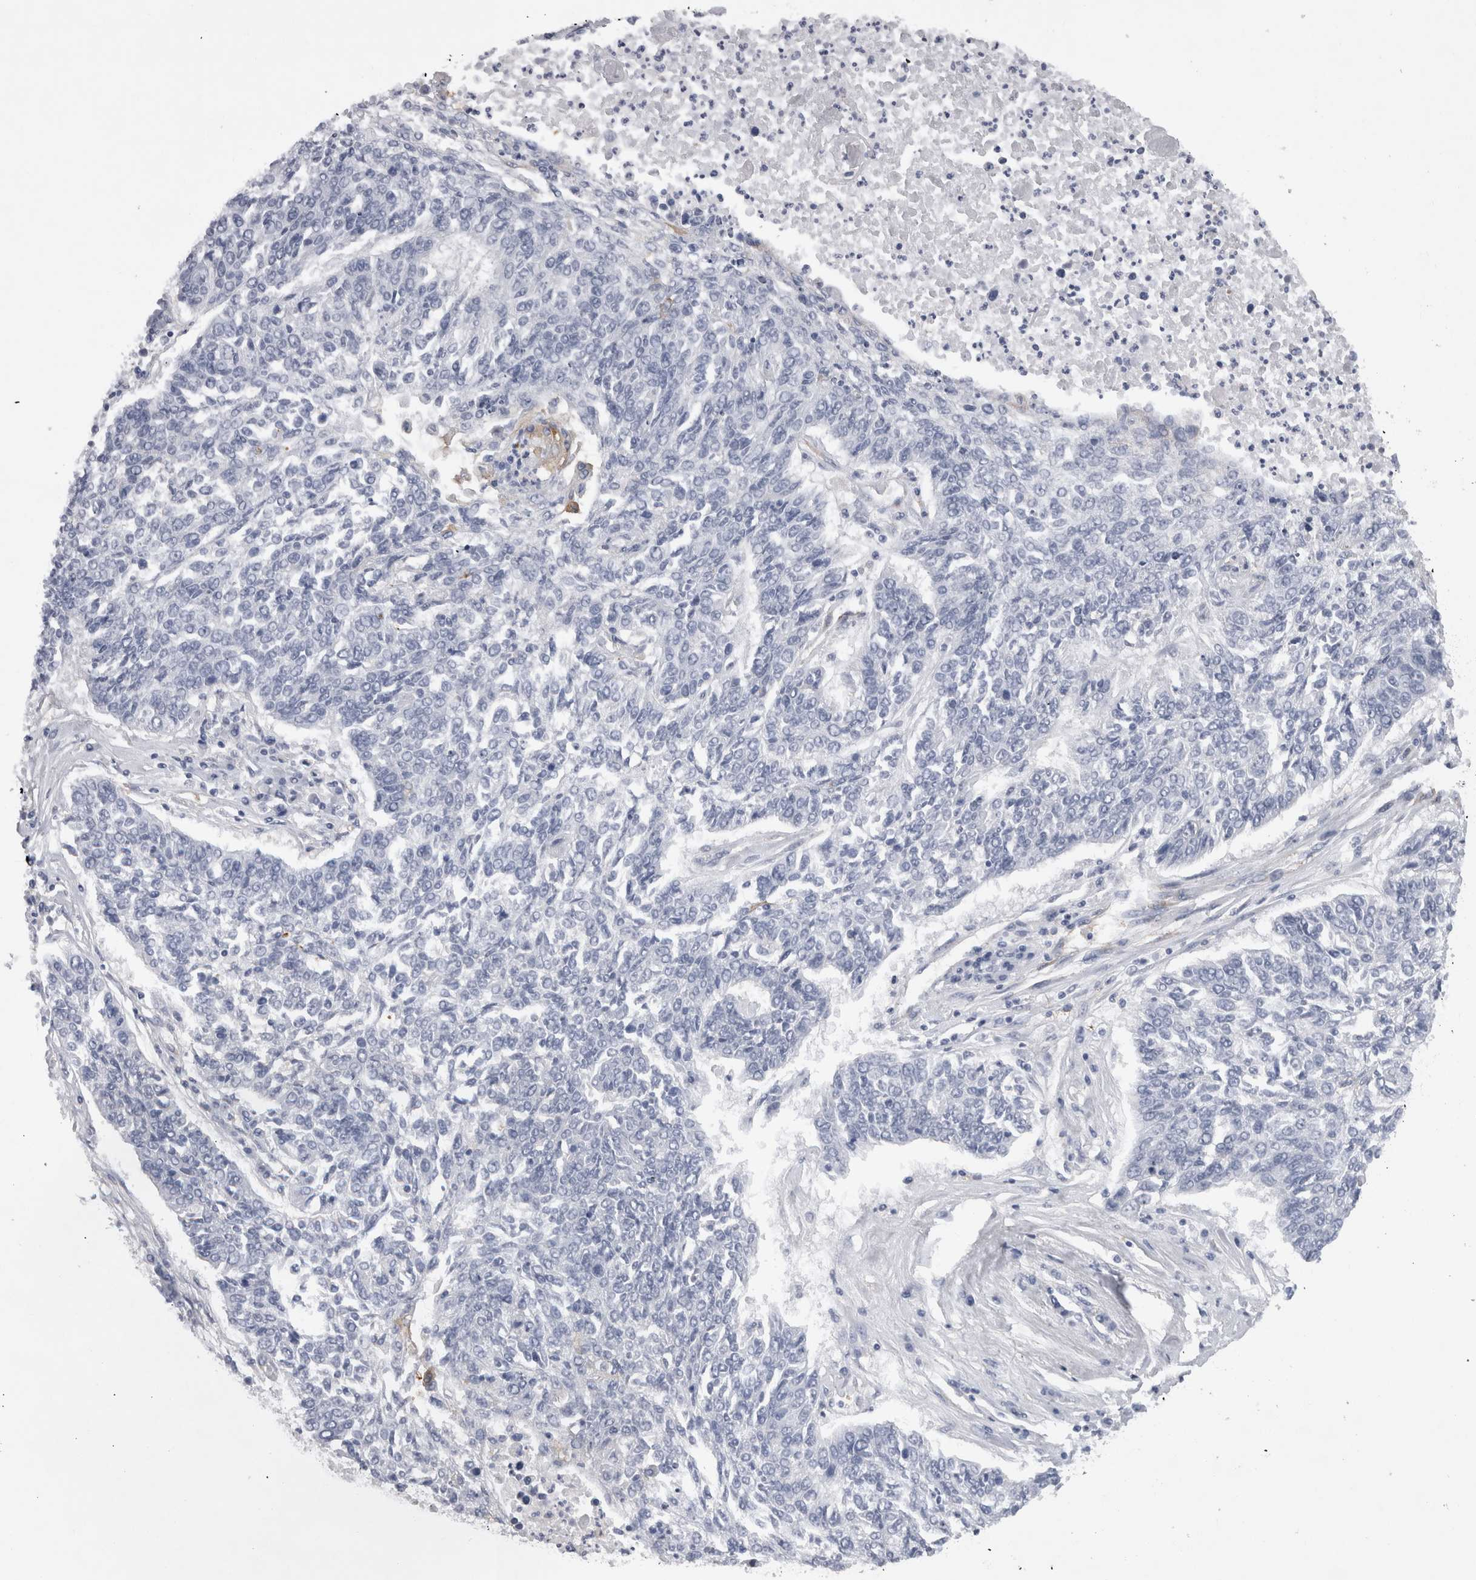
{"staining": {"intensity": "negative", "quantity": "none", "location": "none"}, "tissue": "lung cancer", "cell_type": "Tumor cells", "image_type": "cancer", "snomed": [{"axis": "morphology", "description": "Normal tissue, NOS"}, {"axis": "morphology", "description": "Squamous cell carcinoma, NOS"}, {"axis": "topography", "description": "Cartilage tissue"}, {"axis": "topography", "description": "Bronchus"}, {"axis": "topography", "description": "Lung"}], "caption": "Immunohistochemistry (IHC) micrograph of neoplastic tissue: human lung cancer stained with DAB displays no significant protein staining in tumor cells. The staining is performed using DAB brown chromogen with nuclei counter-stained in using hematoxylin.", "gene": "ATXN3", "patient": {"sex": "female", "age": 49}}